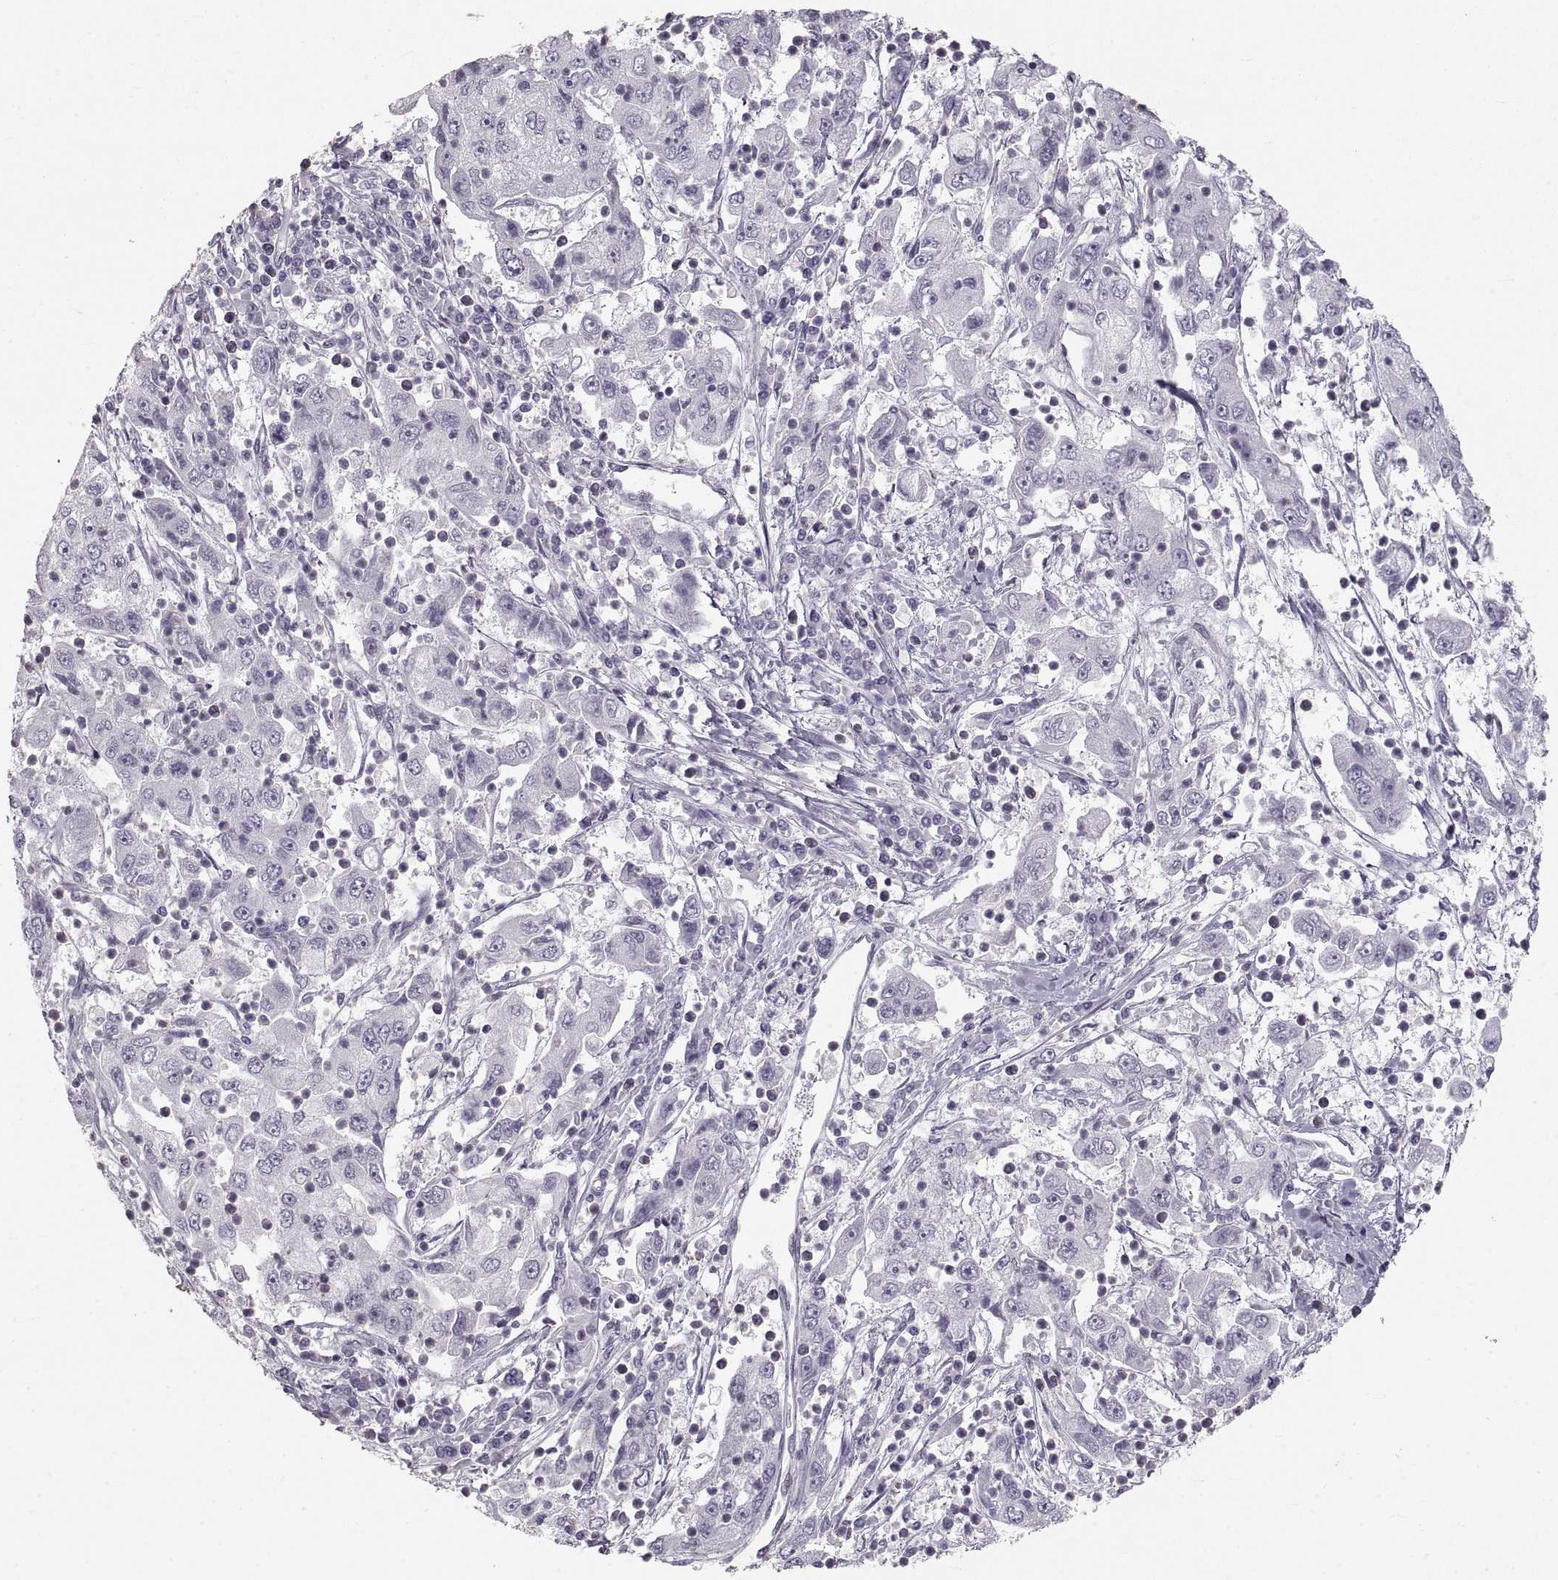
{"staining": {"intensity": "negative", "quantity": "none", "location": "none"}, "tissue": "cervical cancer", "cell_type": "Tumor cells", "image_type": "cancer", "snomed": [{"axis": "morphology", "description": "Squamous cell carcinoma, NOS"}, {"axis": "topography", "description": "Cervix"}], "caption": "Immunohistochemistry of human cervical cancer demonstrates no staining in tumor cells. (DAB (3,3'-diaminobenzidine) immunohistochemistry with hematoxylin counter stain).", "gene": "NANOS3", "patient": {"sex": "female", "age": 36}}